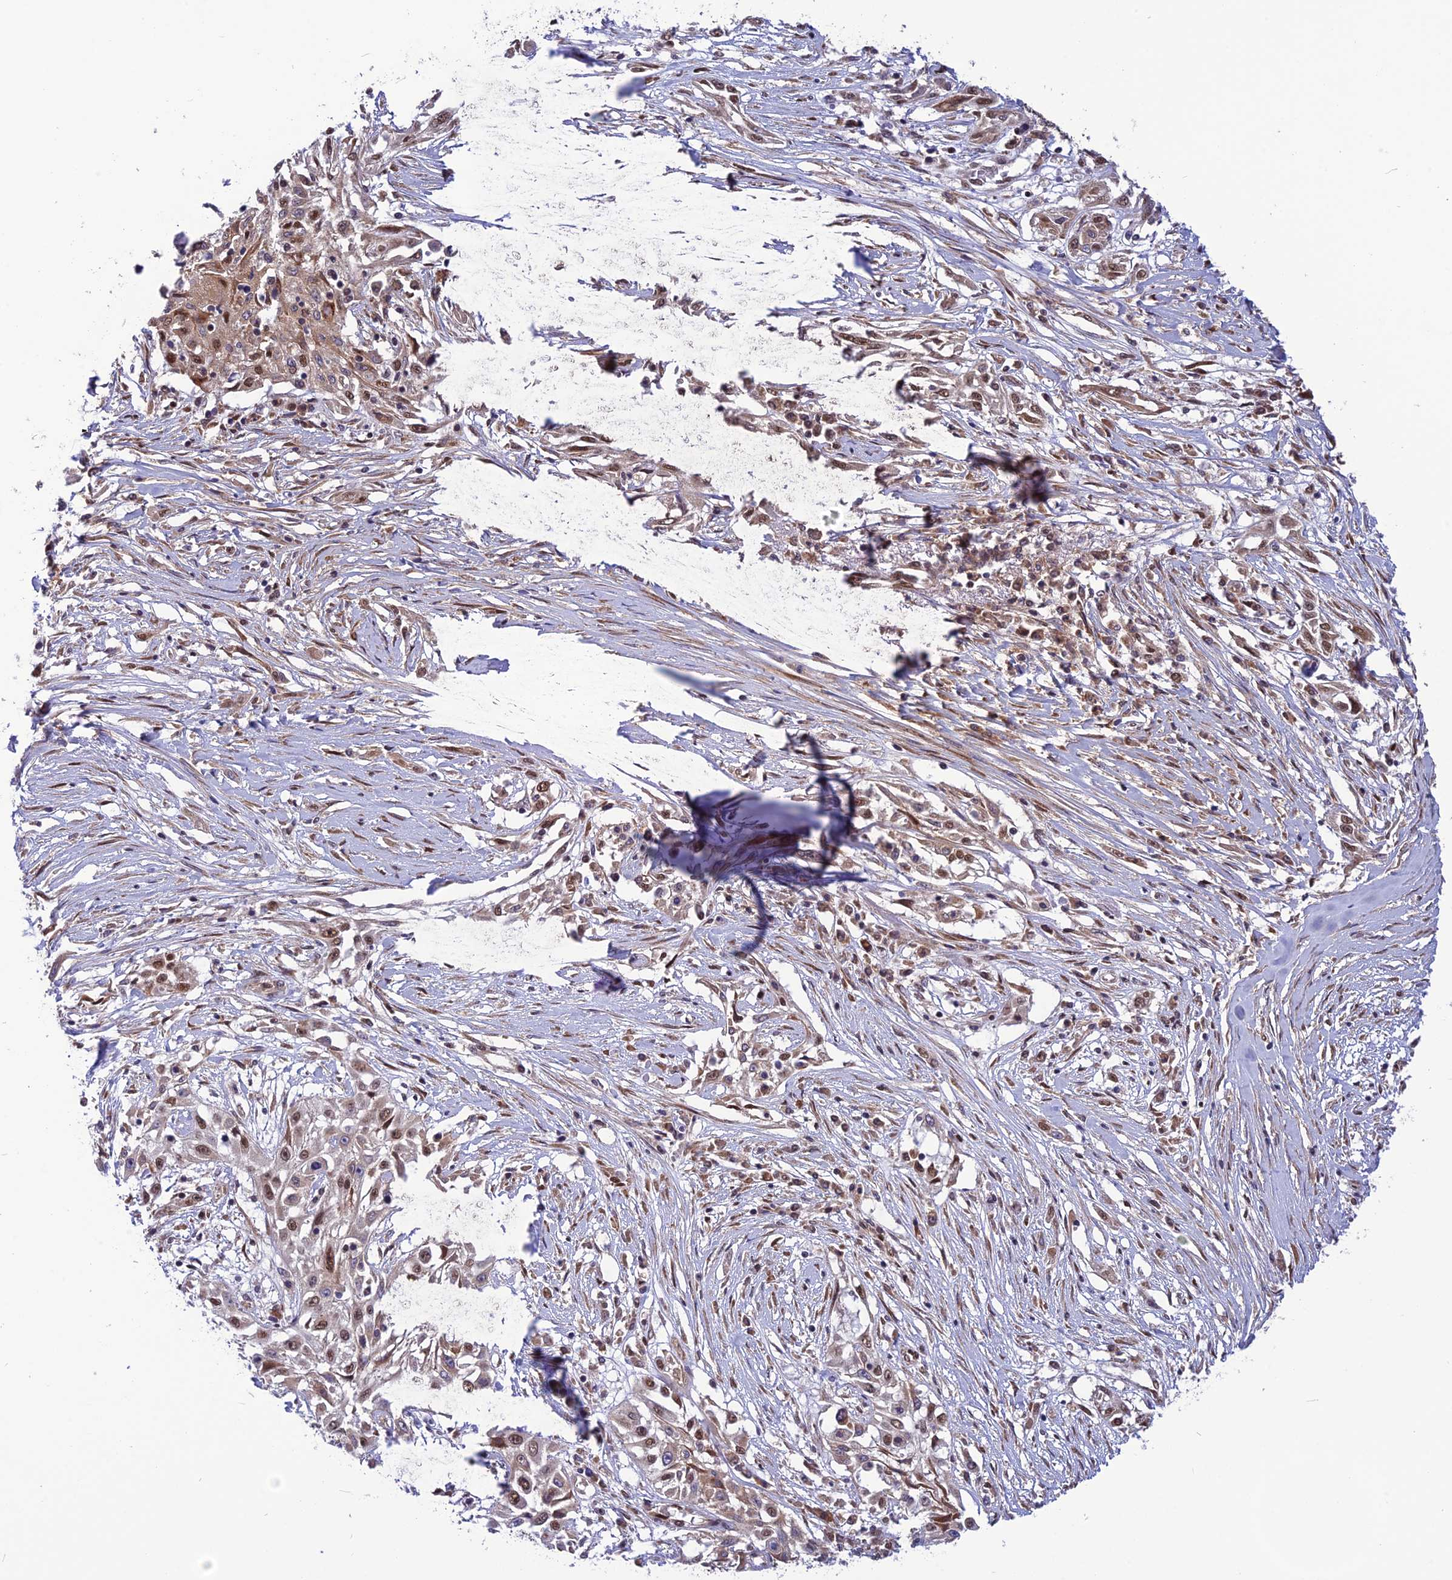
{"staining": {"intensity": "moderate", "quantity": ">75%", "location": "nuclear"}, "tissue": "skin cancer", "cell_type": "Tumor cells", "image_type": "cancer", "snomed": [{"axis": "morphology", "description": "Squamous cell carcinoma, NOS"}, {"axis": "morphology", "description": "Squamous cell carcinoma, metastatic, NOS"}, {"axis": "topography", "description": "Skin"}, {"axis": "topography", "description": "Lymph node"}], "caption": "IHC staining of skin cancer (squamous cell carcinoma), which reveals medium levels of moderate nuclear expression in about >75% of tumor cells indicating moderate nuclear protein positivity. The staining was performed using DAB (brown) for protein detection and nuclei were counterstained in hematoxylin (blue).", "gene": "RTRAF", "patient": {"sex": "male", "age": 75}}